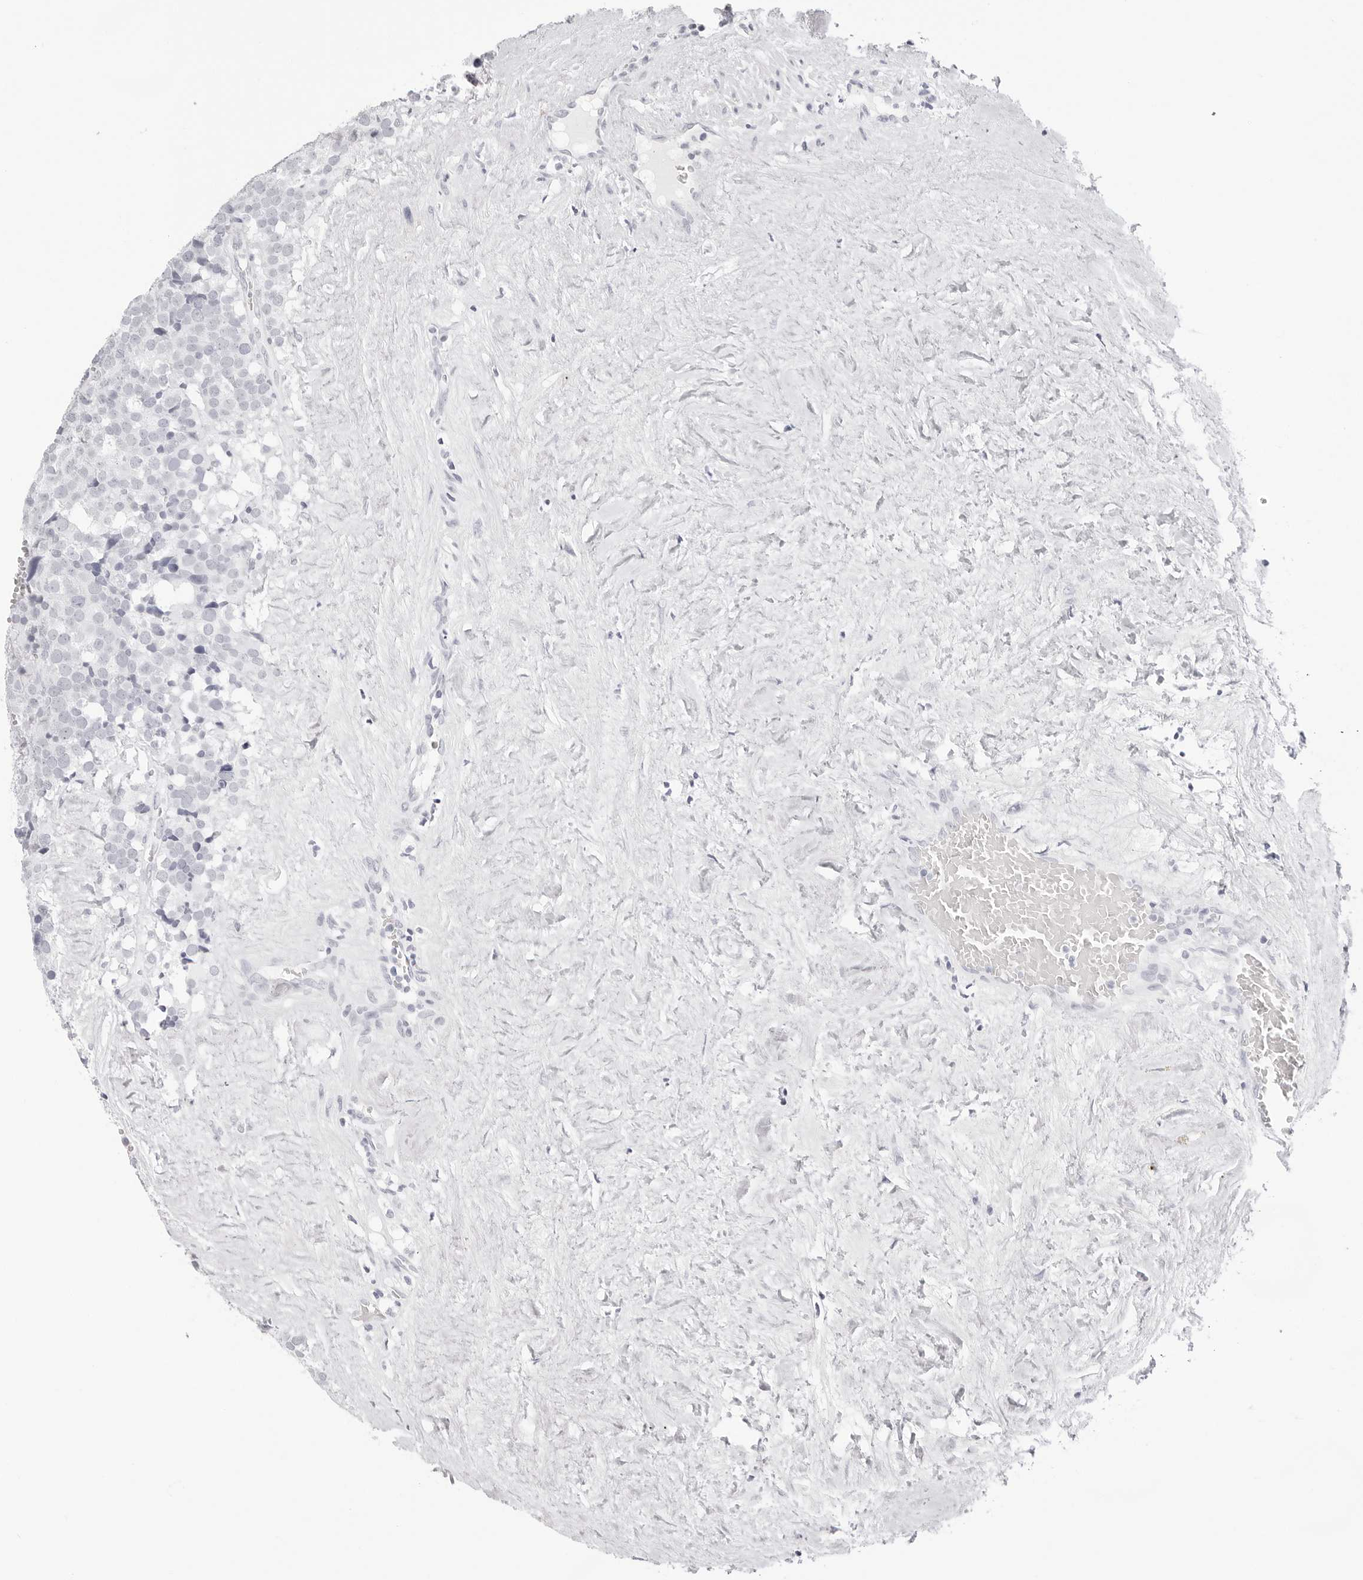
{"staining": {"intensity": "negative", "quantity": "none", "location": "none"}, "tissue": "testis cancer", "cell_type": "Tumor cells", "image_type": "cancer", "snomed": [{"axis": "morphology", "description": "Seminoma, NOS"}, {"axis": "topography", "description": "Testis"}], "caption": "The image shows no staining of tumor cells in seminoma (testis). (DAB immunohistochemistry (IHC), high magnification).", "gene": "CST5", "patient": {"sex": "male", "age": 71}}